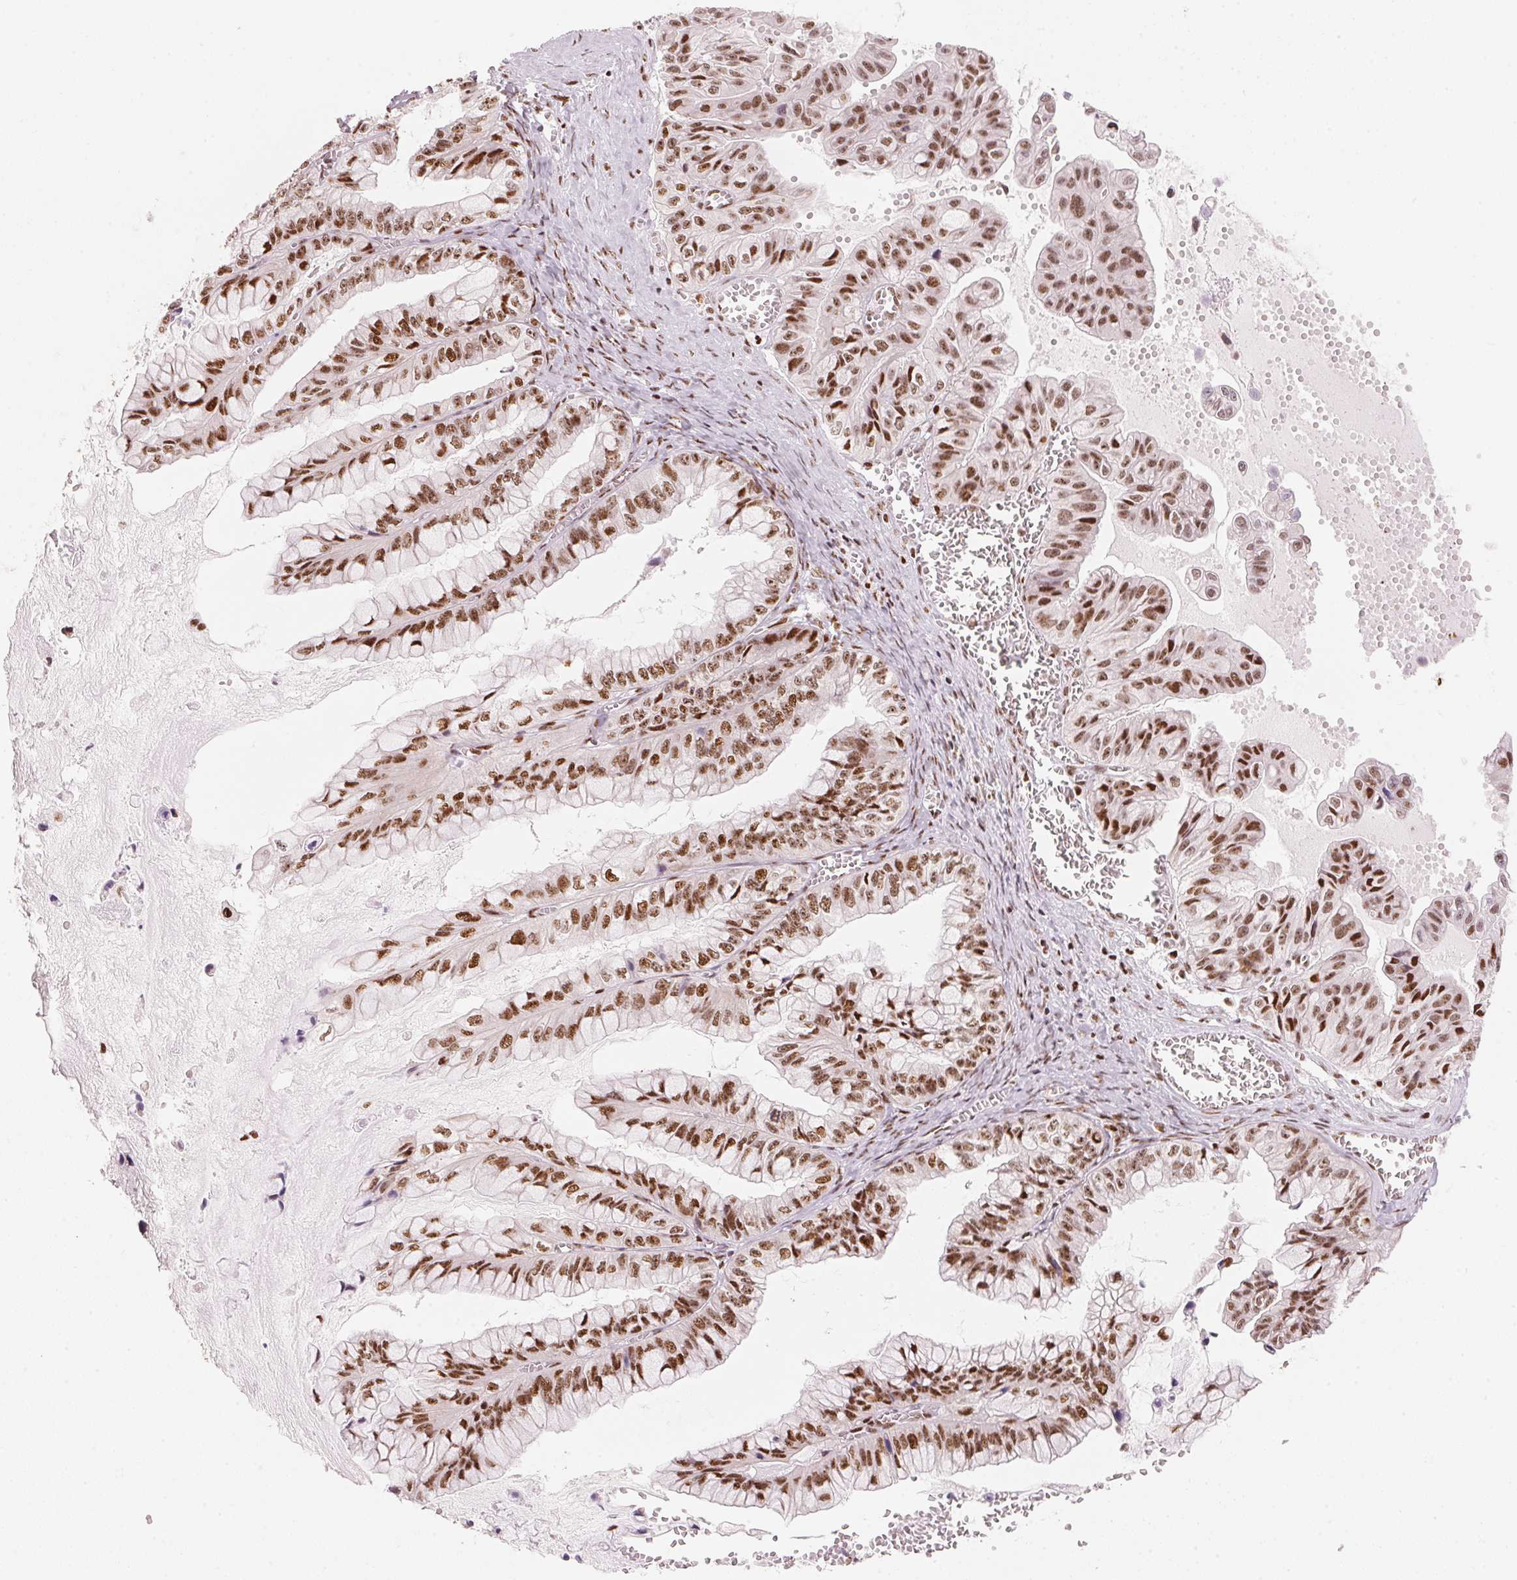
{"staining": {"intensity": "moderate", "quantity": ">75%", "location": "nuclear"}, "tissue": "ovarian cancer", "cell_type": "Tumor cells", "image_type": "cancer", "snomed": [{"axis": "morphology", "description": "Cystadenocarcinoma, mucinous, NOS"}, {"axis": "topography", "description": "Ovary"}], "caption": "Immunohistochemical staining of mucinous cystadenocarcinoma (ovarian) demonstrates medium levels of moderate nuclear positivity in approximately >75% of tumor cells.", "gene": "NXF1", "patient": {"sex": "female", "age": 72}}